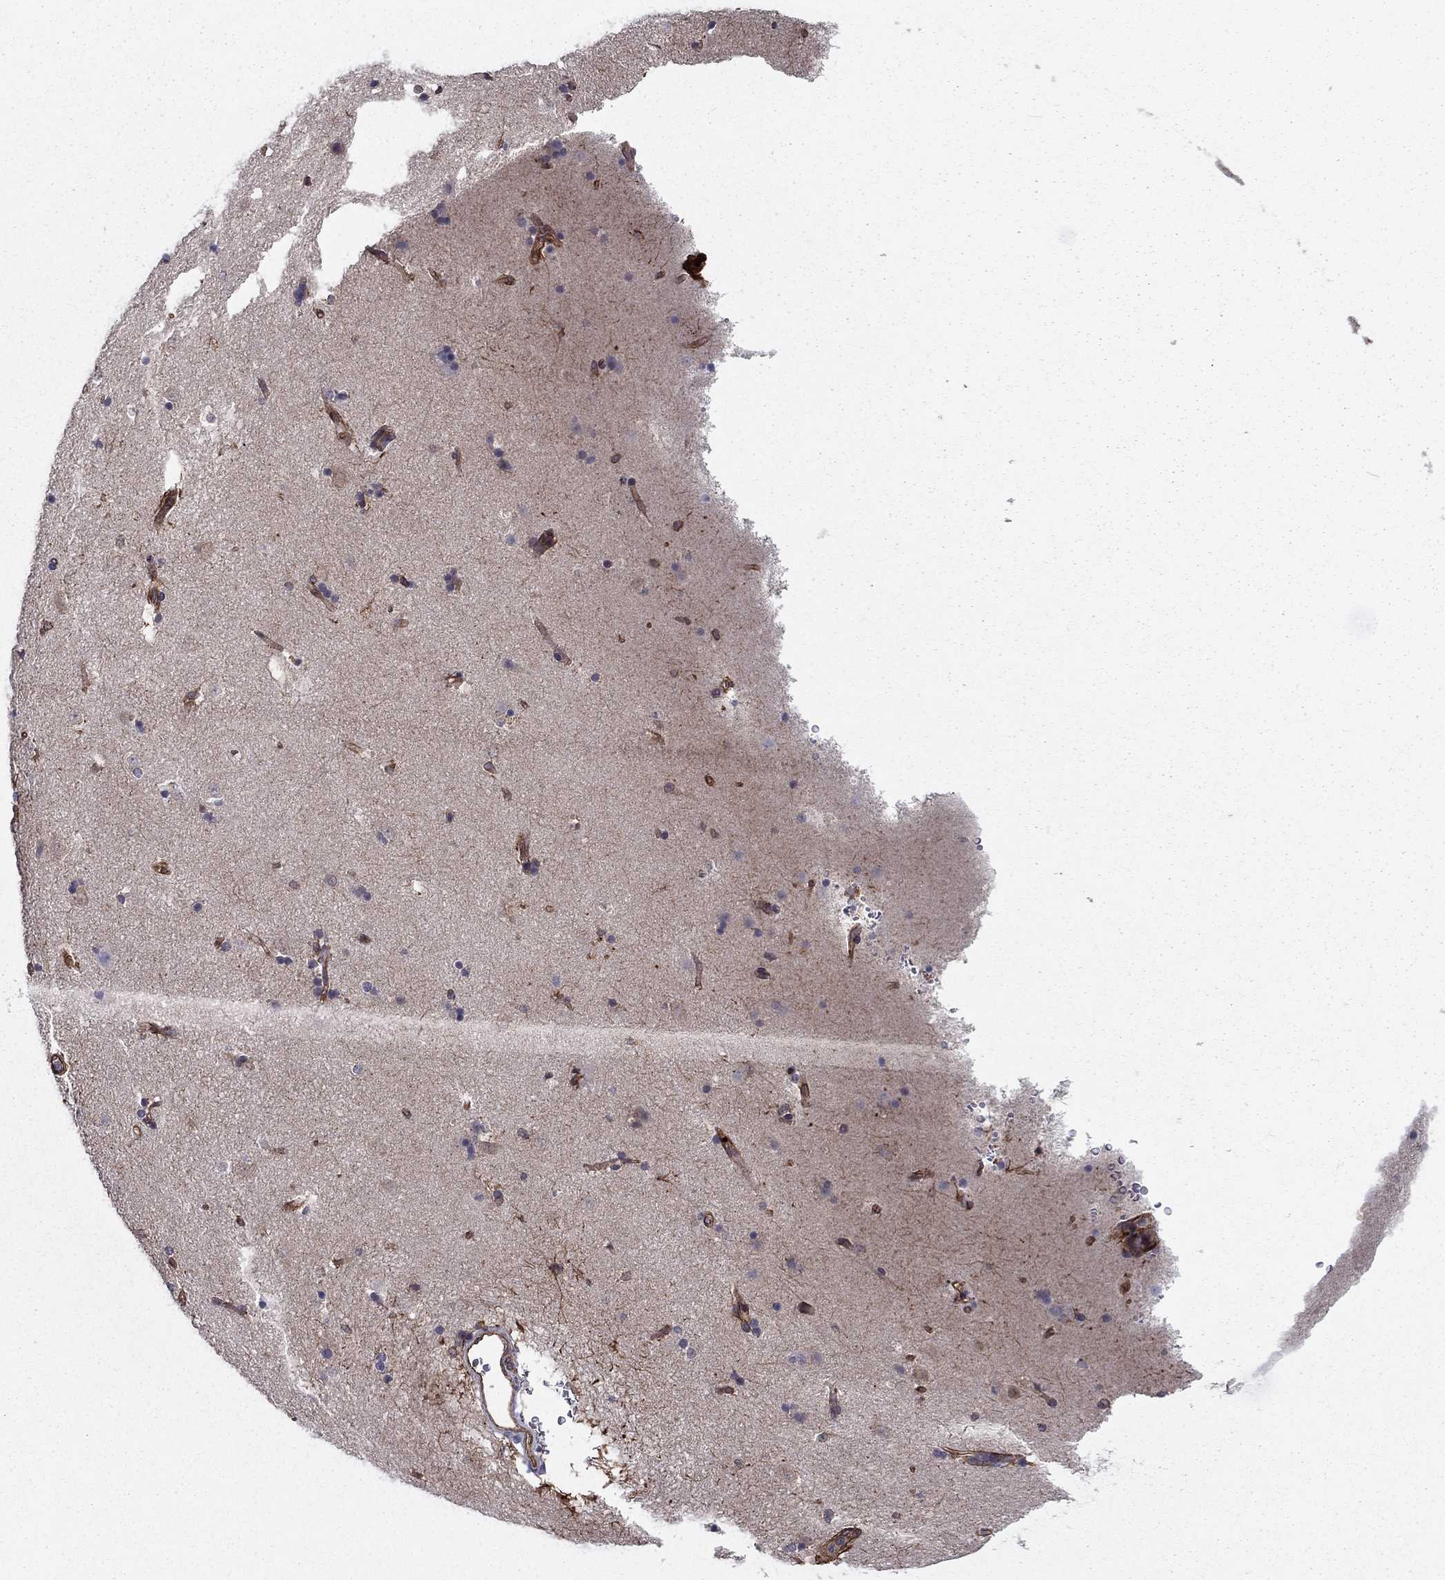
{"staining": {"intensity": "moderate", "quantity": "<25%", "location": "cytoplasmic/membranous"}, "tissue": "caudate", "cell_type": "Glial cells", "image_type": "normal", "snomed": [{"axis": "morphology", "description": "Normal tissue, NOS"}, {"axis": "topography", "description": "Lateral ventricle wall"}], "caption": "Glial cells show low levels of moderate cytoplasmic/membranous expression in approximately <25% of cells in normal human caudate. The staining was performed using DAB (3,3'-diaminobenzidine), with brown indicating positive protein expression. Nuclei are stained blue with hematoxylin.", "gene": "SHMT1", "patient": {"sex": "male", "age": 51}}